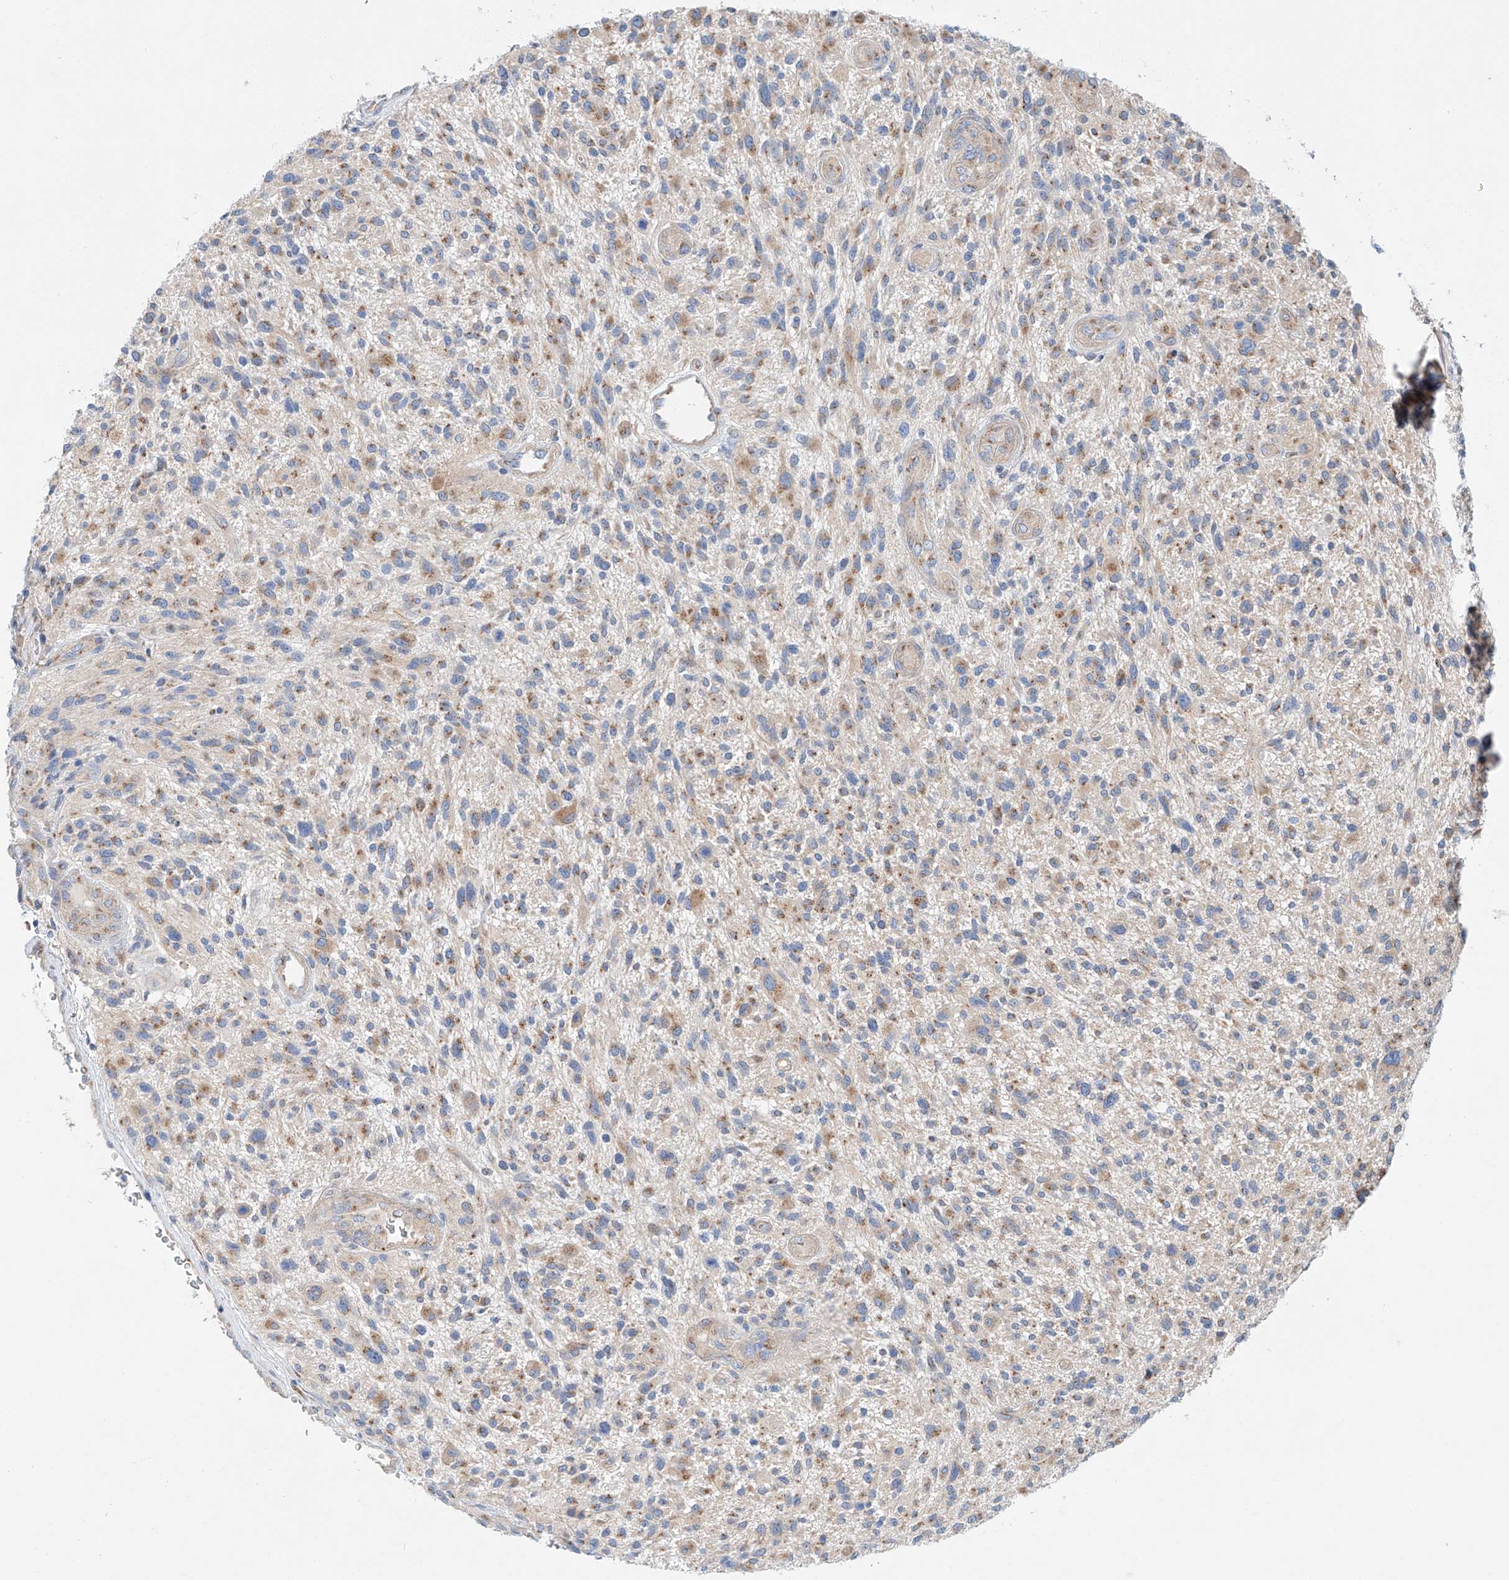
{"staining": {"intensity": "weak", "quantity": "25%-75%", "location": "cytoplasmic/membranous"}, "tissue": "glioma", "cell_type": "Tumor cells", "image_type": "cancer", "snomed": [{"axis": "morphology", "description": "Glioma, malignant, High grade"}, {"axis": "topography", "description": "Brain"}], "caption": "A micrograph showing weak cytoplasmic/membranous expression in about 25%-75% of tumor cells in glioma, as visualized by brown immunohistochemical staining.", "gene": "SLC22A7", "patient": {"sex": "male", "age": 47}}